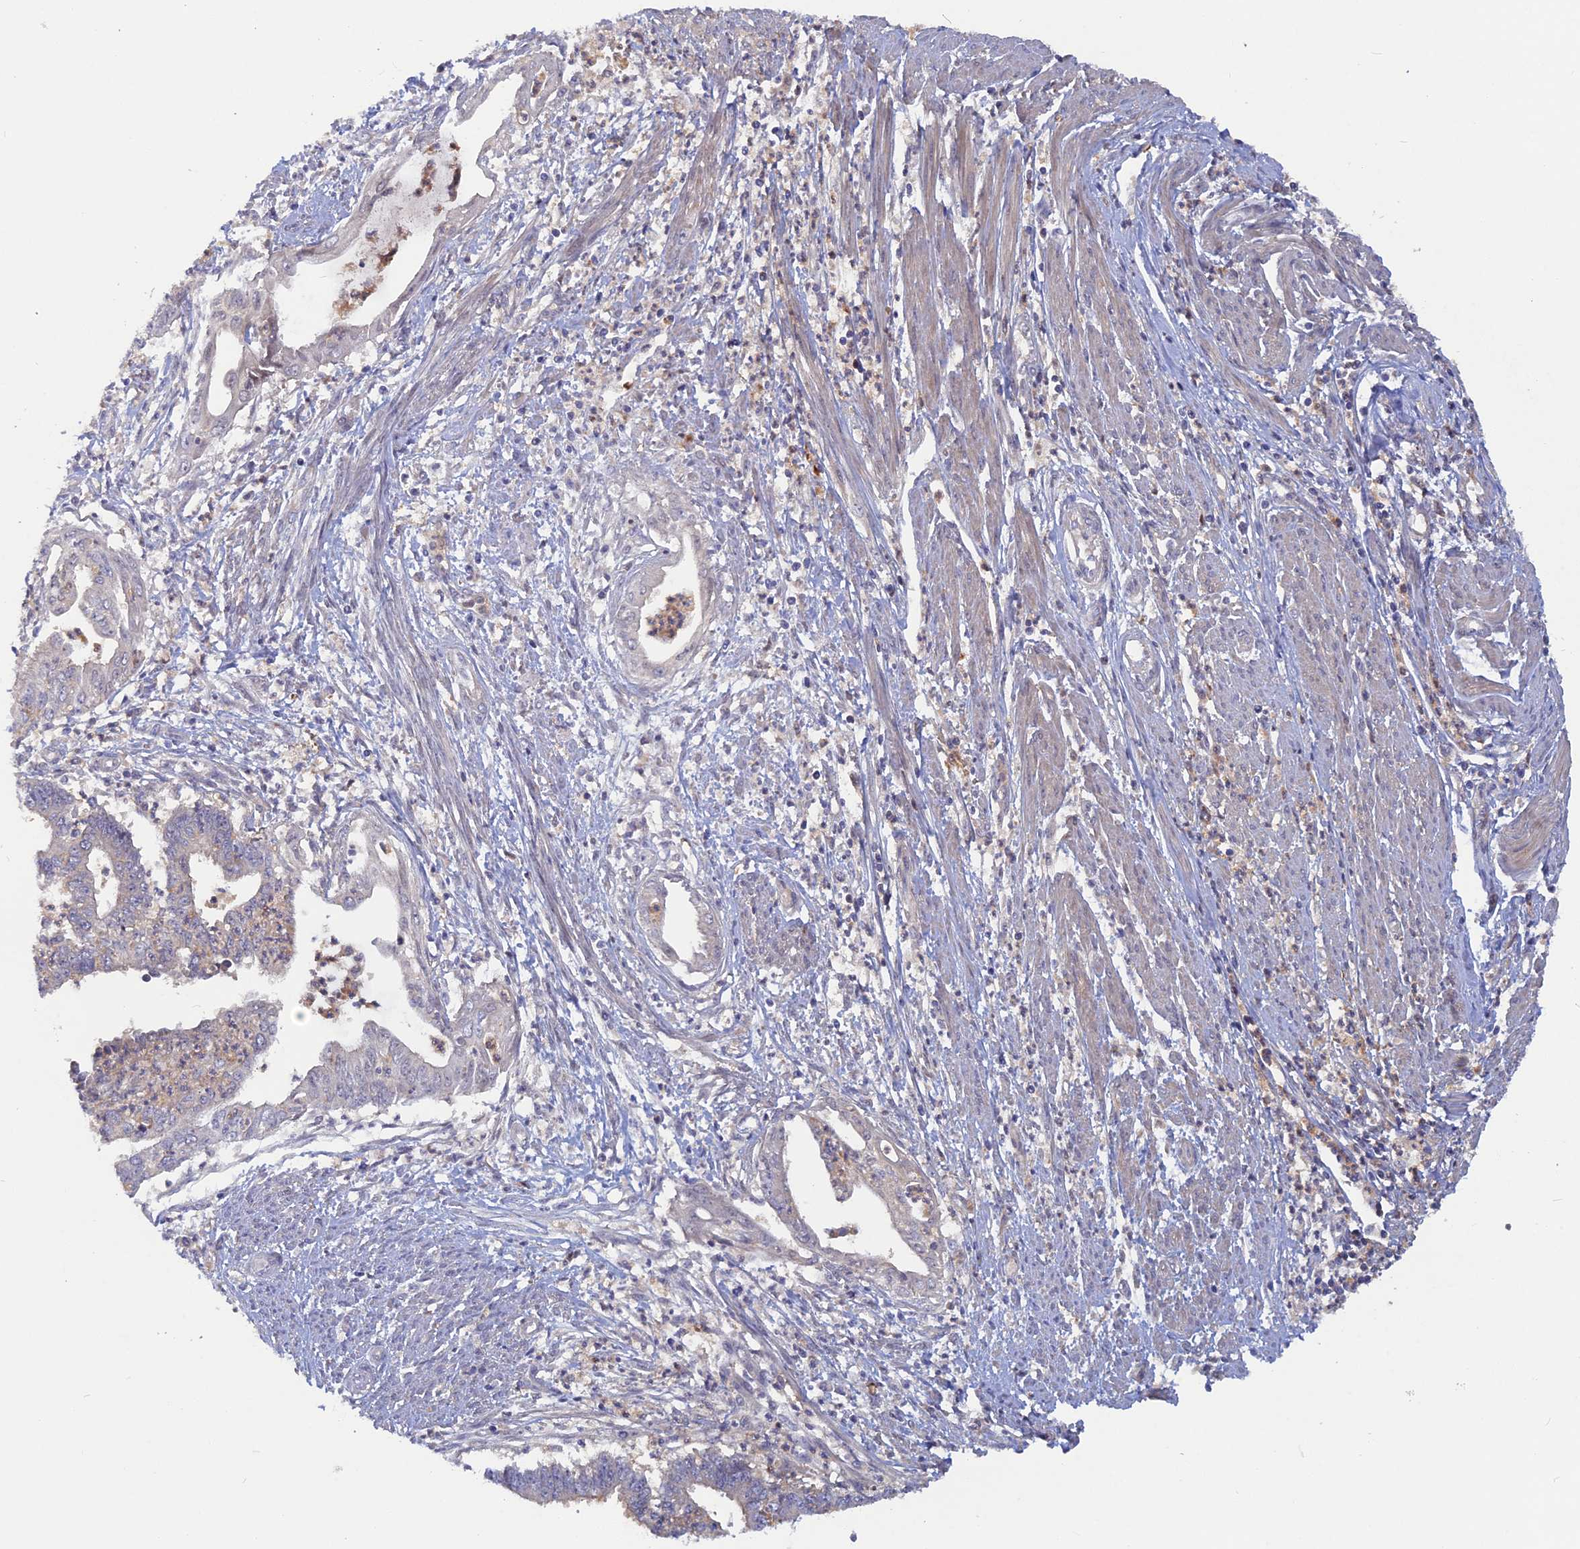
{"staining": {"intensity": "negative", "quantity": "none", "location": "none"}, "tissue": "endometrial cancer", "cell_type": "Tumor cells", "image_type": "cancer", "snomed": [{"axis": "morphology", "description": "Adenocarcinoma, NOS"}, {"axis": "topography", "description": "Endometrium"}], "caption": "Immunohistochemical staining of adenocarcinoma (endometrial) displays no significant expression in tumor cells.", "gene": "BLVRA", "patient": {"sex": "female", "age": 73}}